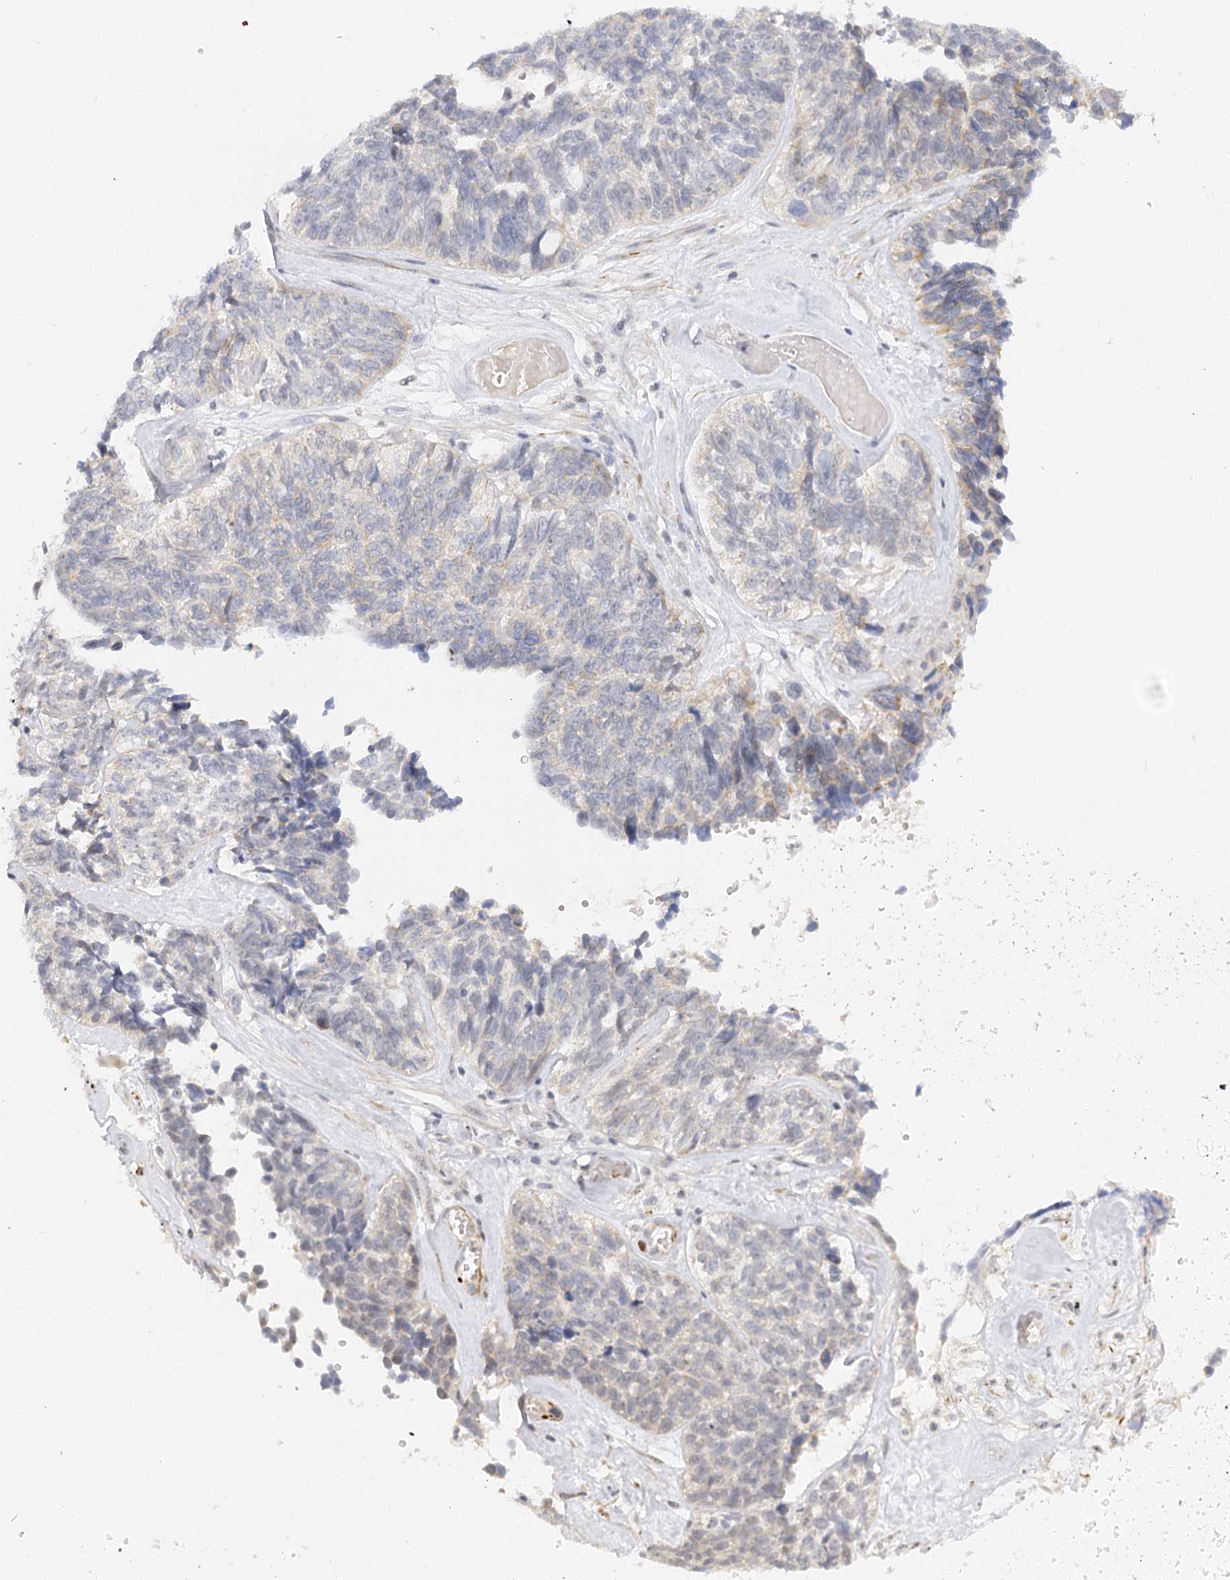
{"staining": {"intensity": "negative", "quantity": "none", "location": "none"}, "tissue": "ovarian cancer", "cell_type": "Tumor cells", "image_type": "cancer", "snomed": [{"axis": "morphology", "description": "Cystadenocarcinoma, serous, NOS"}, {"axis": "topography", "description": "Ovary"}], "caption": "Human ovarian serous cystadenocarcinoma stained for a protein using immunohistochemistry displays no staining in tumor cells.", "gene": "NELL2", "patient": {"sex": "female", "age": 79}}